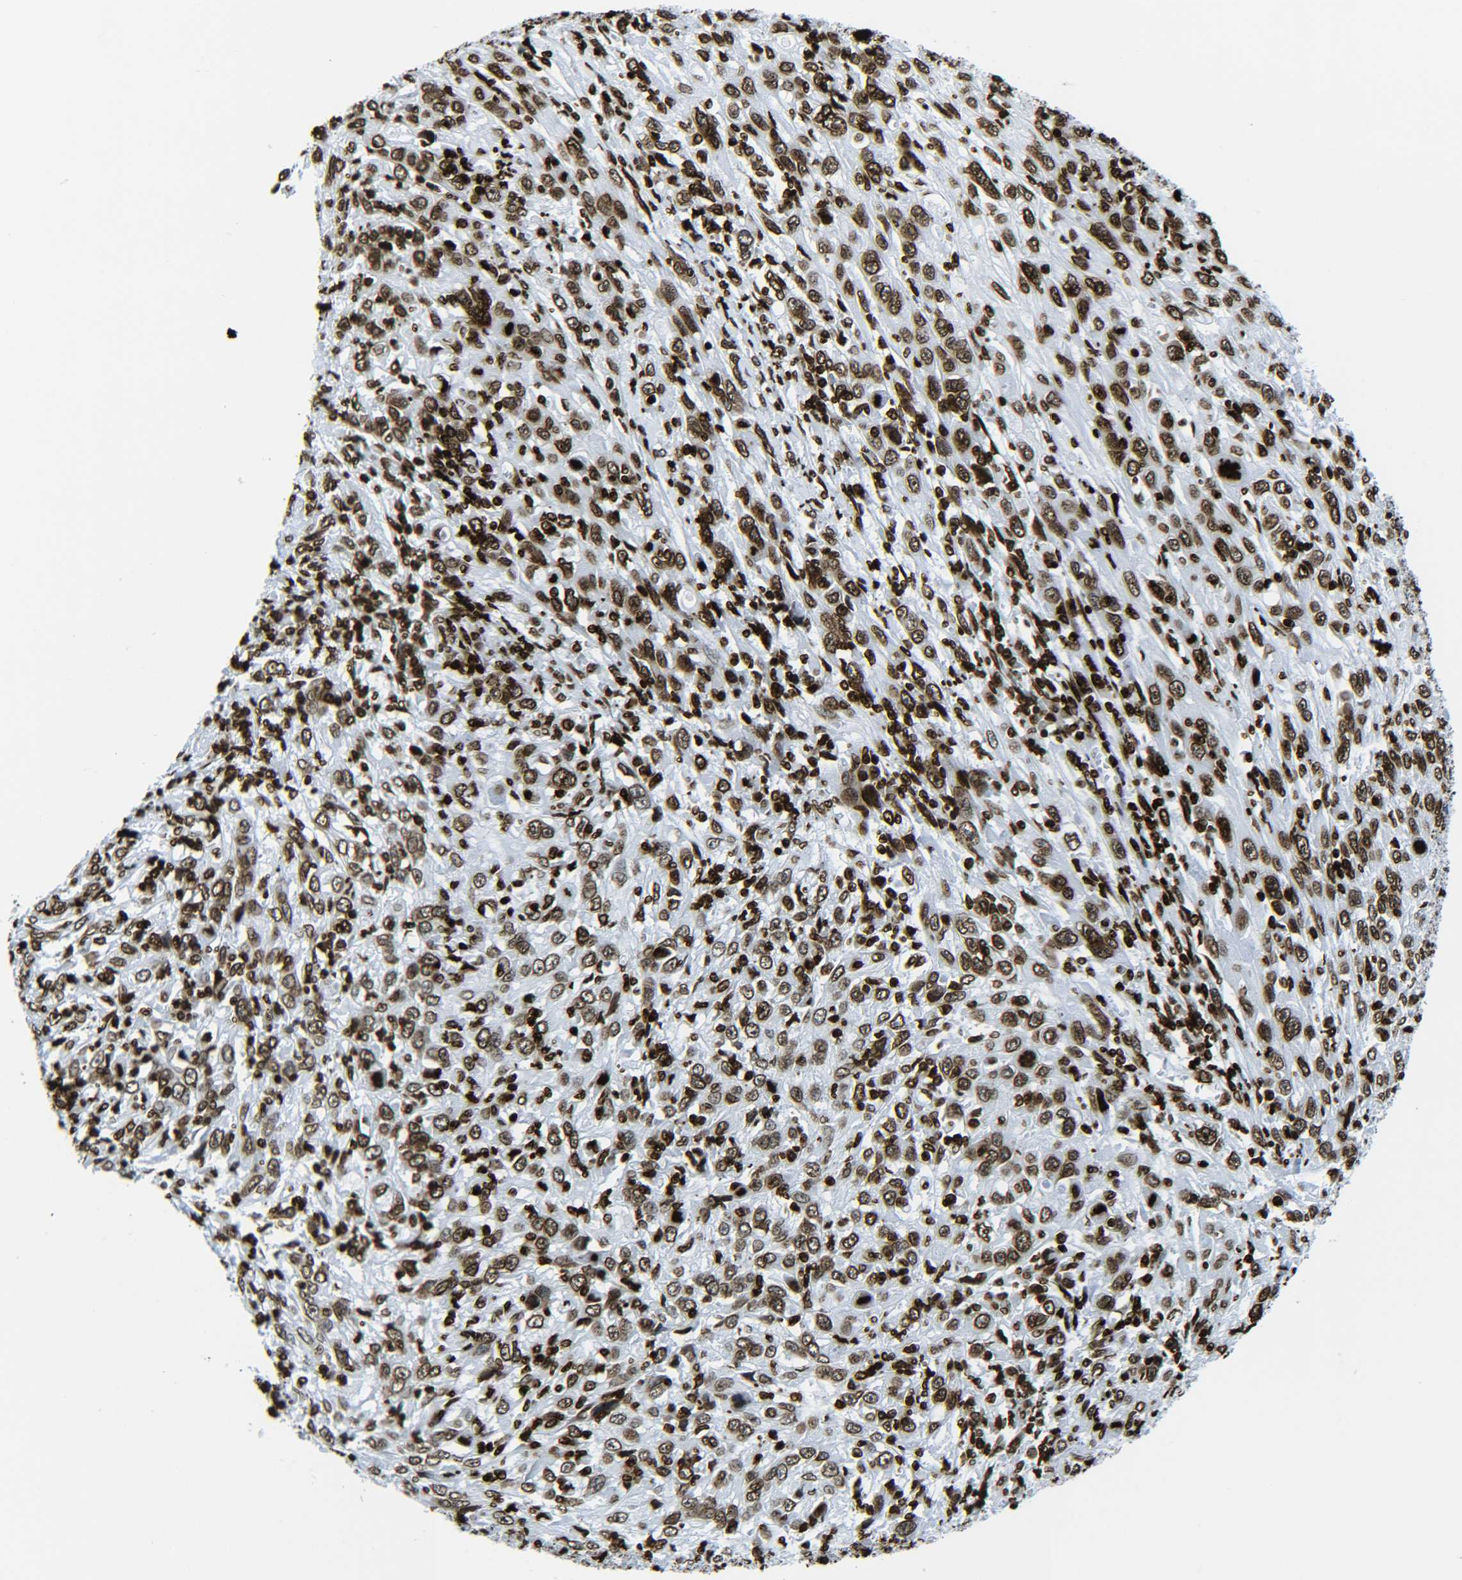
{"staining": {"intensity": "strong", "quantity": ">75%", "location": "nuclear"}, "tissue": "cervical cancer", "cell_type": "Tumor cells", "image_type": "cancer", "snomed": [{"axis": "morphology", "description": "Squamous cell carcinoma, NOS"}, {"axis": "topography", "description": "Cervix"}], "caption": "Cervical cancer stained for a protein reveals strong nuclear positivity in tumor cells. The protein is stained brown, and the nuclei are stained in blue (DAB IHC with brightfield microscopy, high magnification).", "gene": "H2AX", "patient": {"sex": "female", "age": 46}}